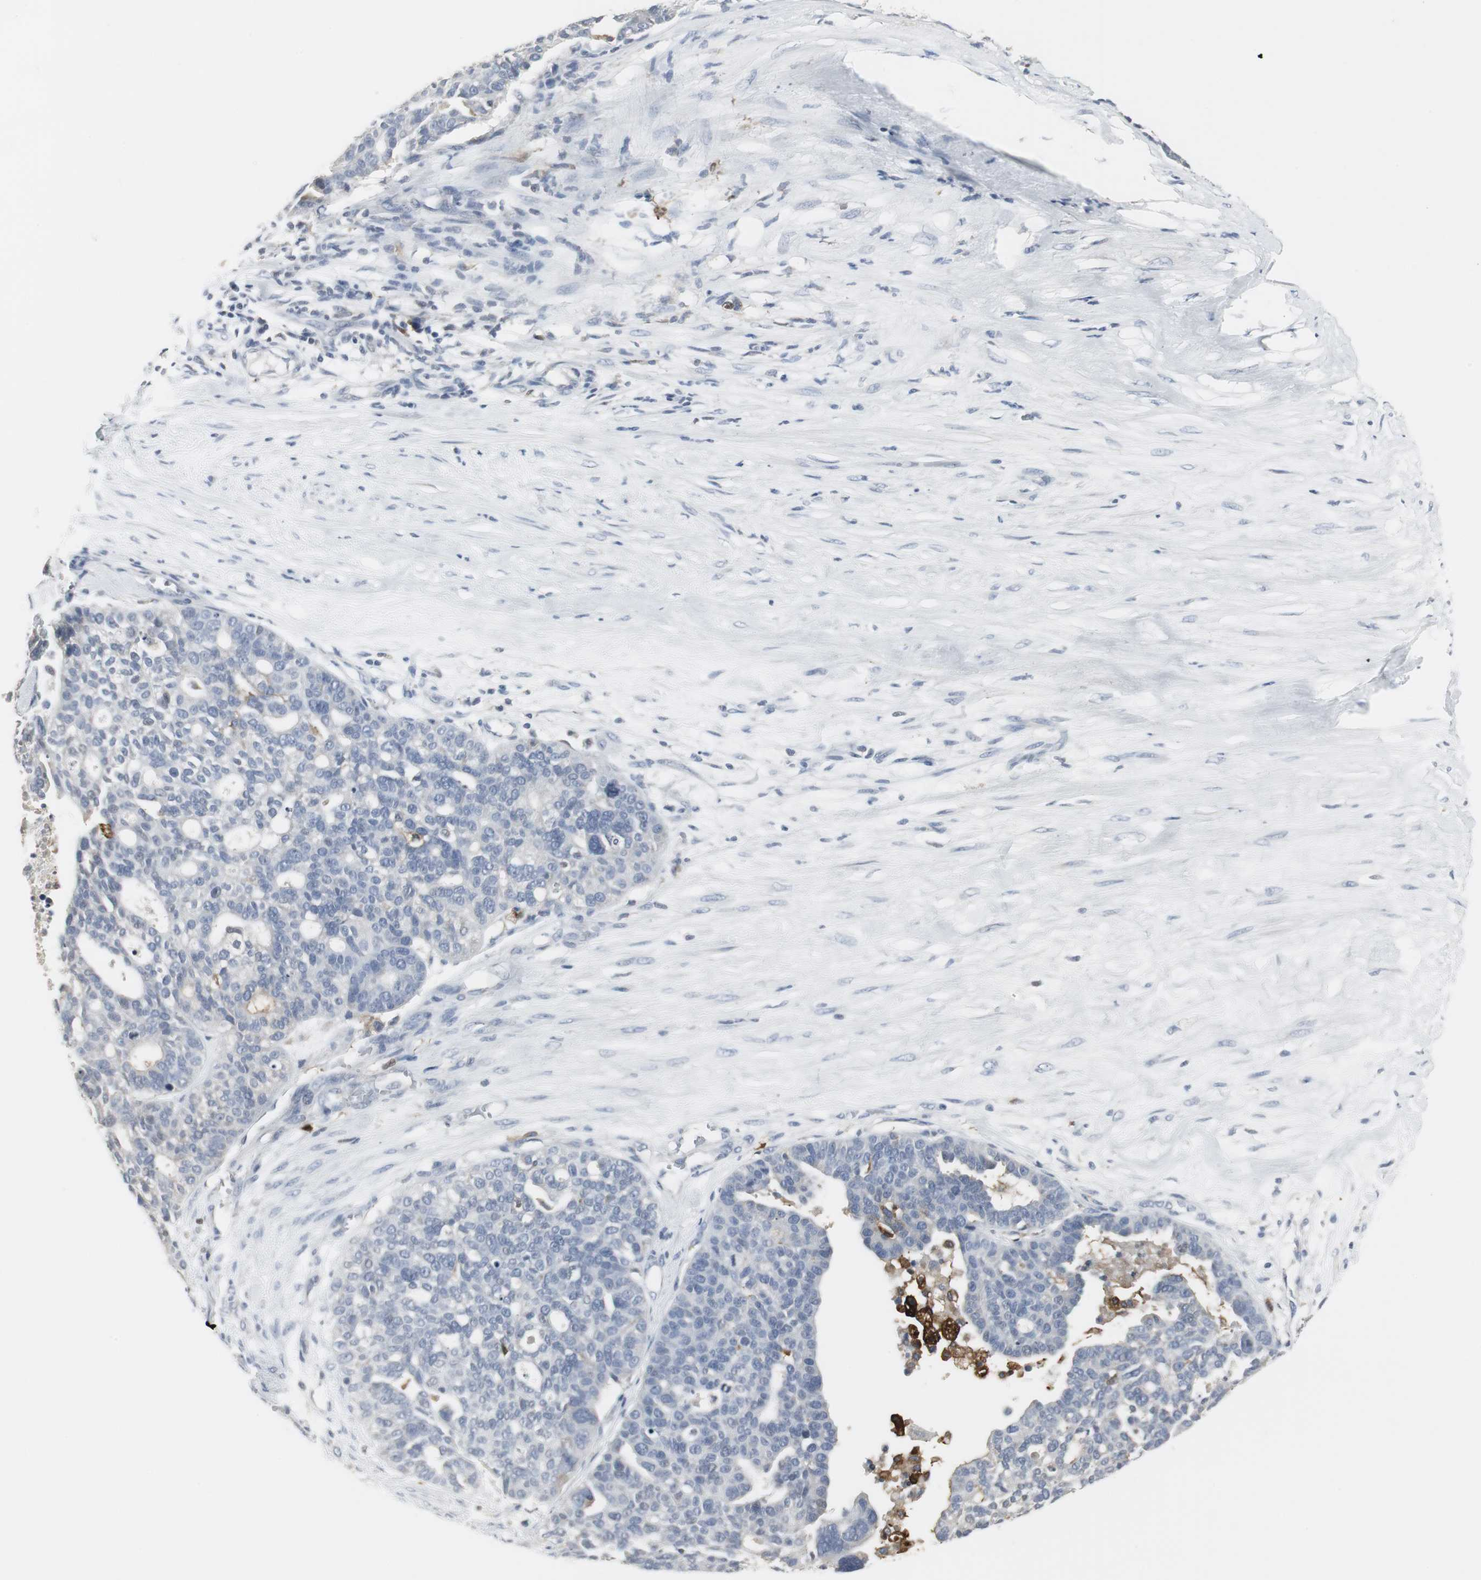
{"staining": {"intensity": "negative", "quantity": "none", "location": "none"}, "tissue": "ovarian cancer", "cell_type": "Tumor cells", "image_type": "cancer", "snomed": [{"axis": "morphology", "description": "Cystadenocarcinoma, serous, NOS"}, {"axis": "topography", "description": "Ovary"}], "caption": "Immunohistochemistry image of neoplastic tissue: human serous cystadenocarcinoma (ovarian) stained with DAB demonstrates no significant protein staining in tumor cells.", "gene": "PI15", "patient": {"sex": "female", "age": 59}}